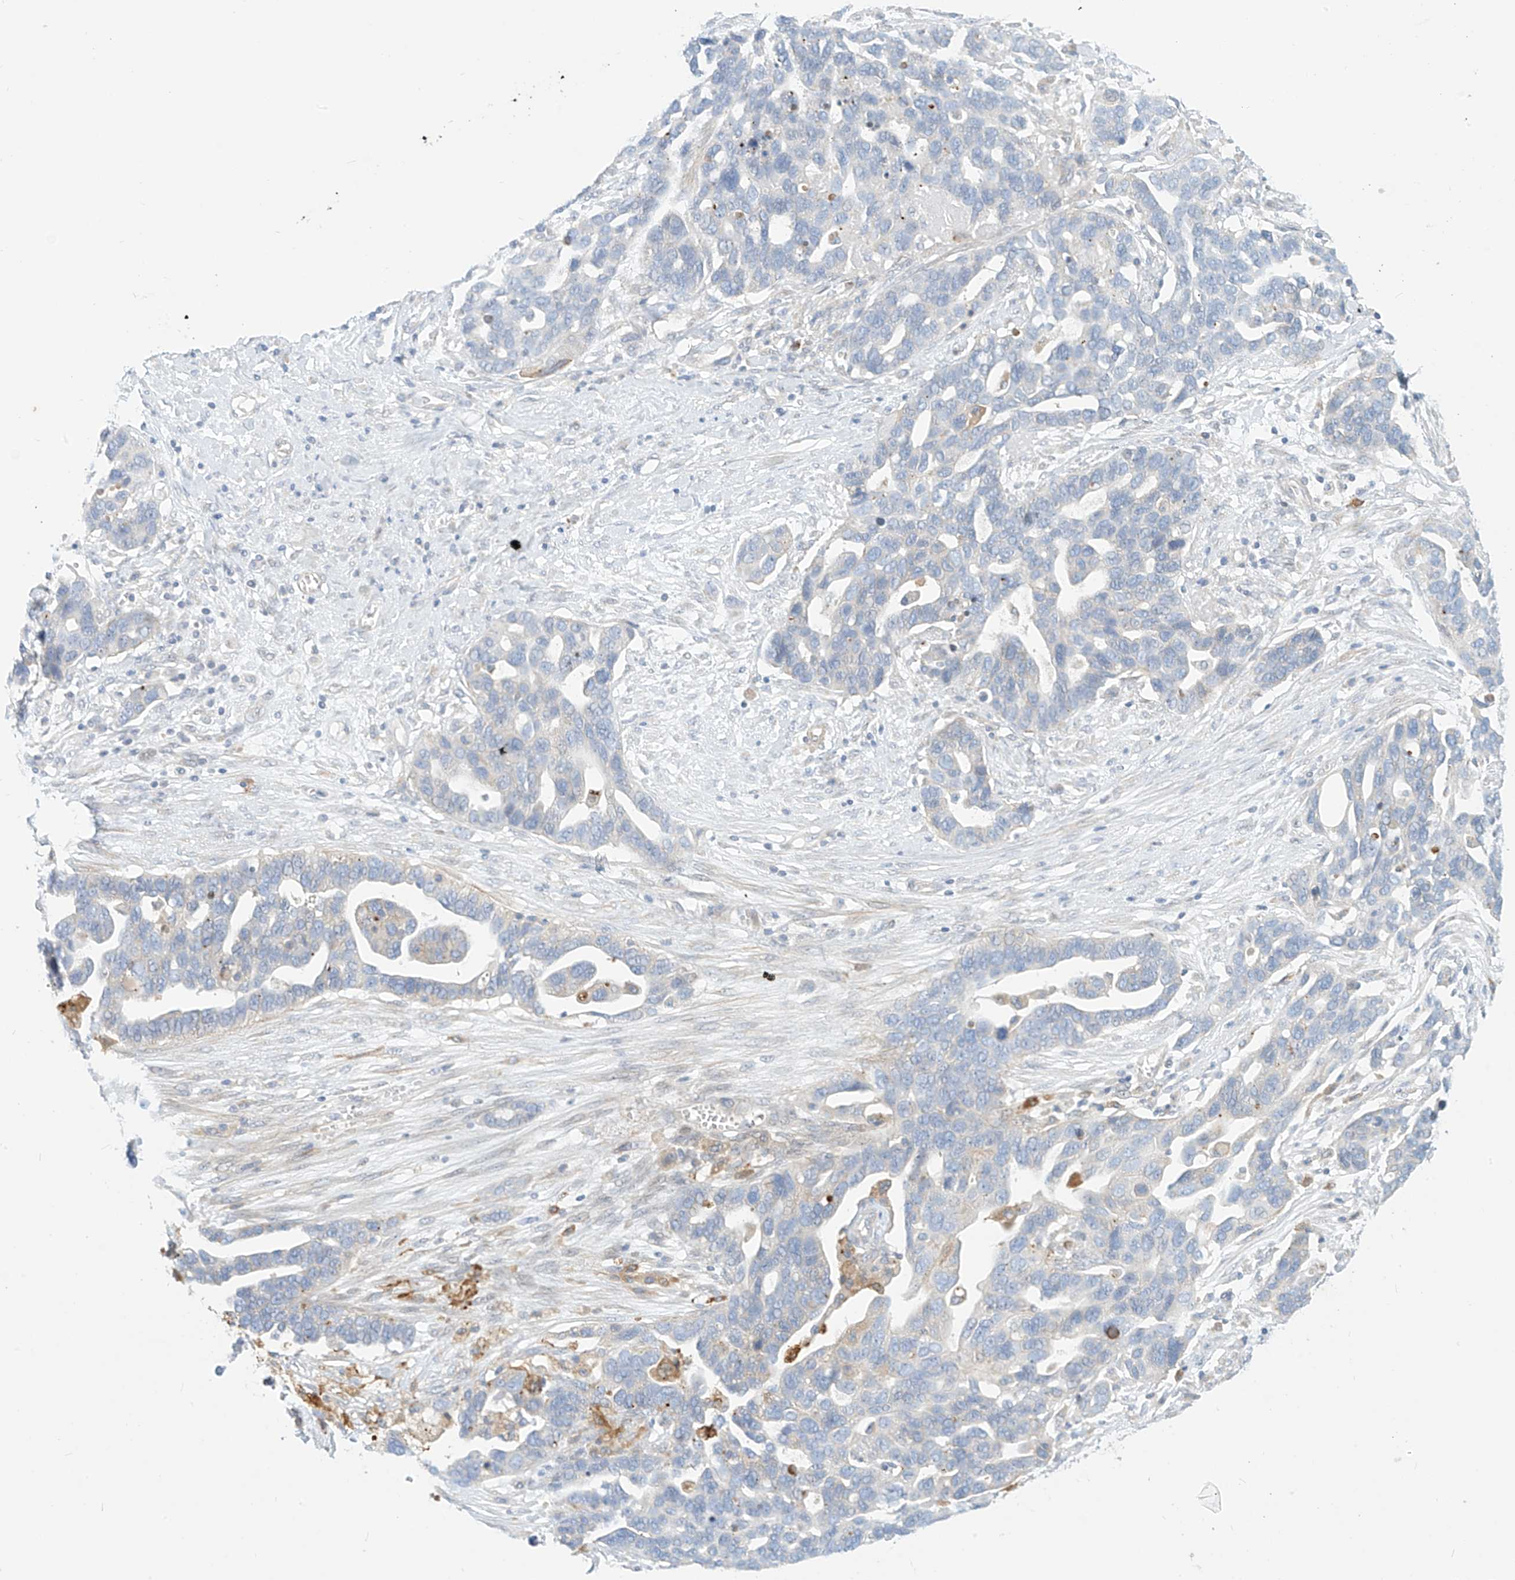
{"staining": {"intensity": "negative", "quantity": "none", "location": "none"}, "tissue": "ovarian cancer", "cell_type": "Tumor cells", "image_type": "cancer", "snomed": [{"axis": "morphology", "description": "Cystadenocarcinoma, serous, NOS"}, {"axis": "topography", "description": "Ovary"}], "caption": "Immunohistochemistry (IHC) photomicrograph of ovarian cancer (serous cystadenocarcinoma) stained for a protein (brown), which exhibits no expression in tumor cells.", "gene": "PCYOX1", "patient": {"sex": "female", "age": 54}}